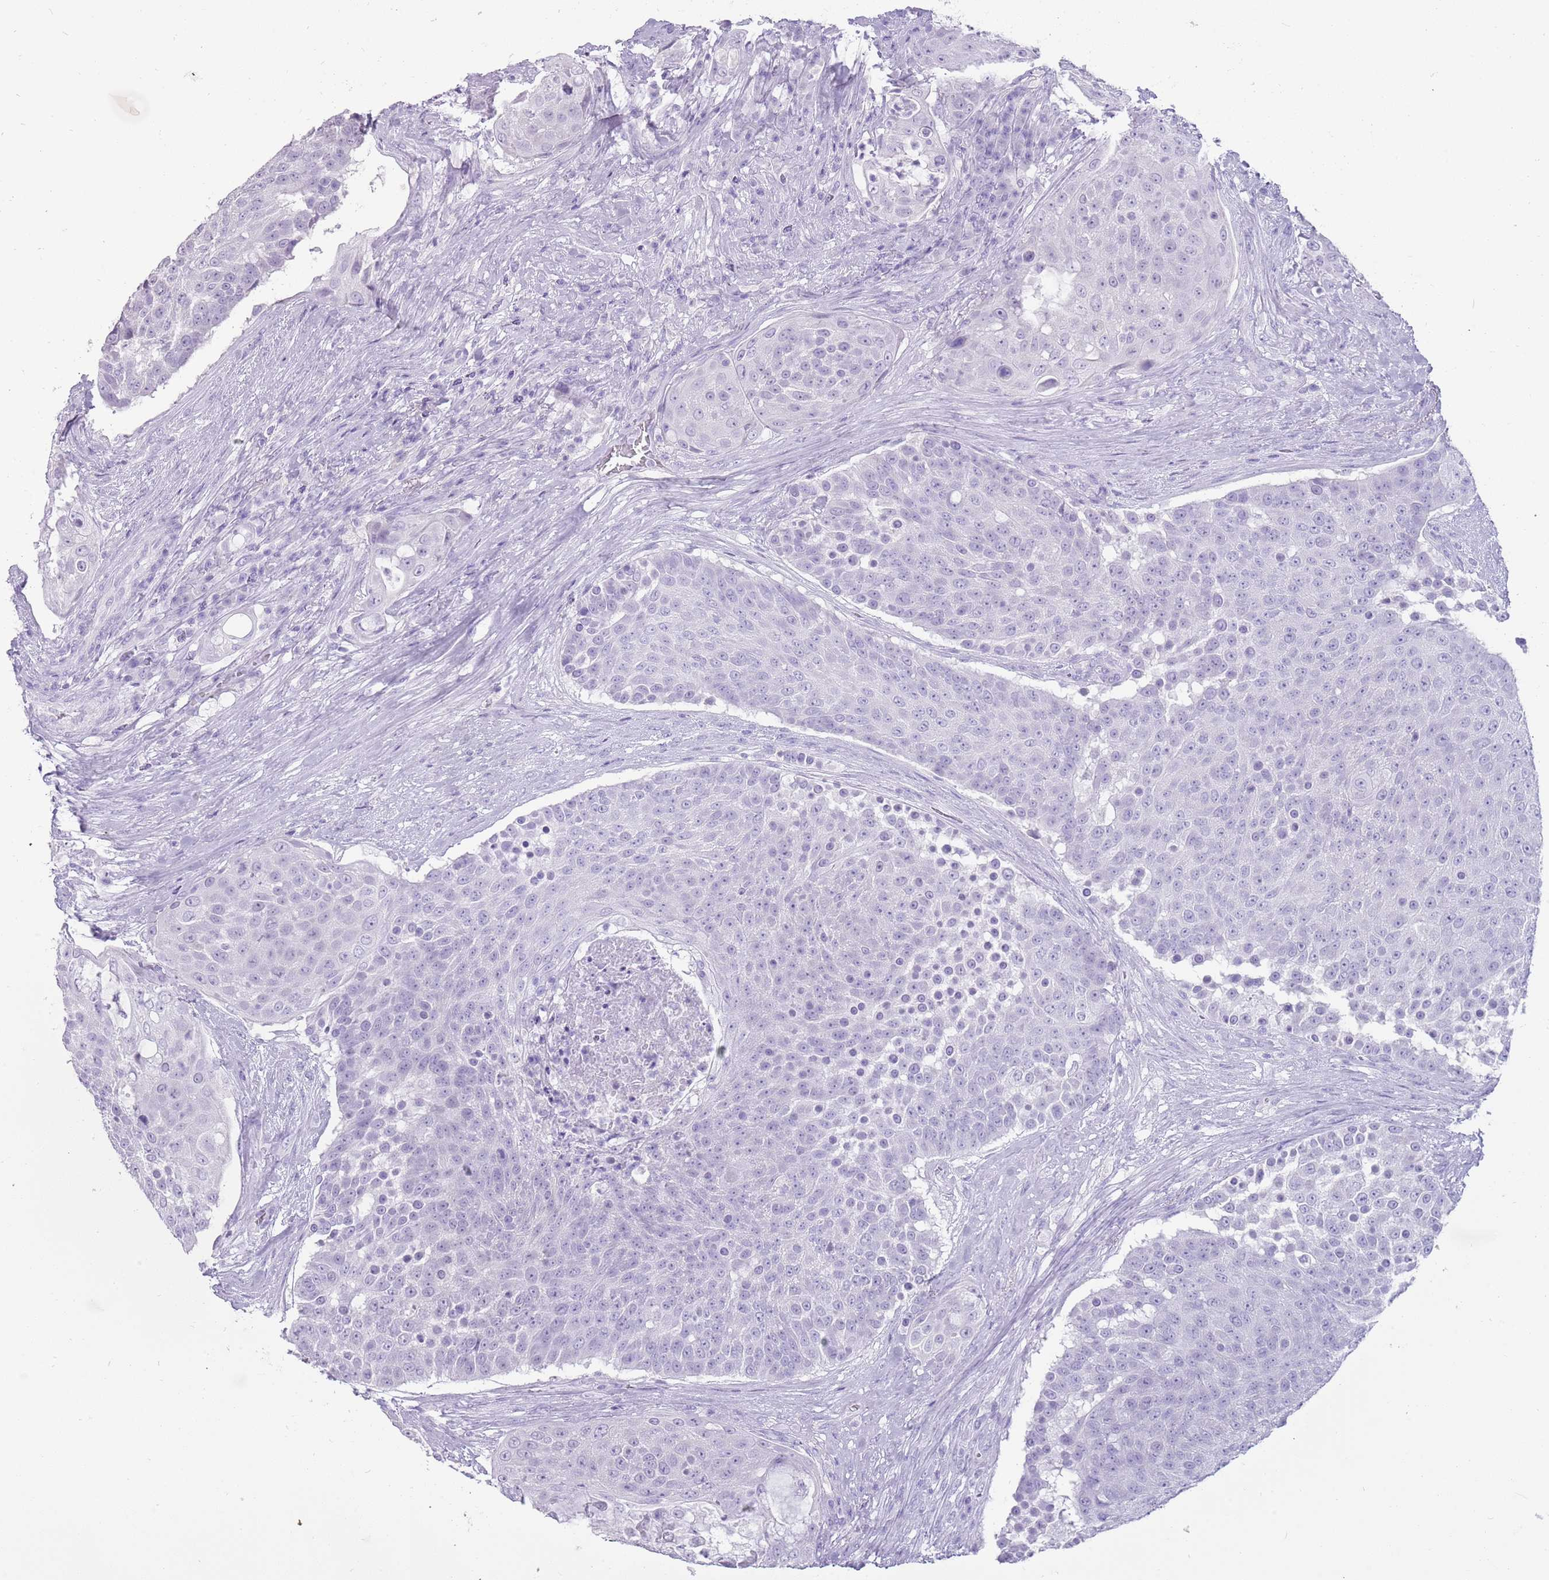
{"staining": {"intensity": "negative", "quantity": "none", "location": "none"}, "tissue": "urothelial cancer", "cell_type": "Tumor cells", "image_type": "cancer", "snomed": [{"axis": "morphology", "description": "Urothelial carcinoma, High grade"}, {"axis": "topography", "description": "Urinary bladder"}], "caption": "A high-resolution histopathology image shows immunohistochemistry (IHC) staining of urothelial cancer, which reveals no significant staining in tumor cells.", "gene": "NBPF3", "patient": {"sex": "female", "age": 63}}